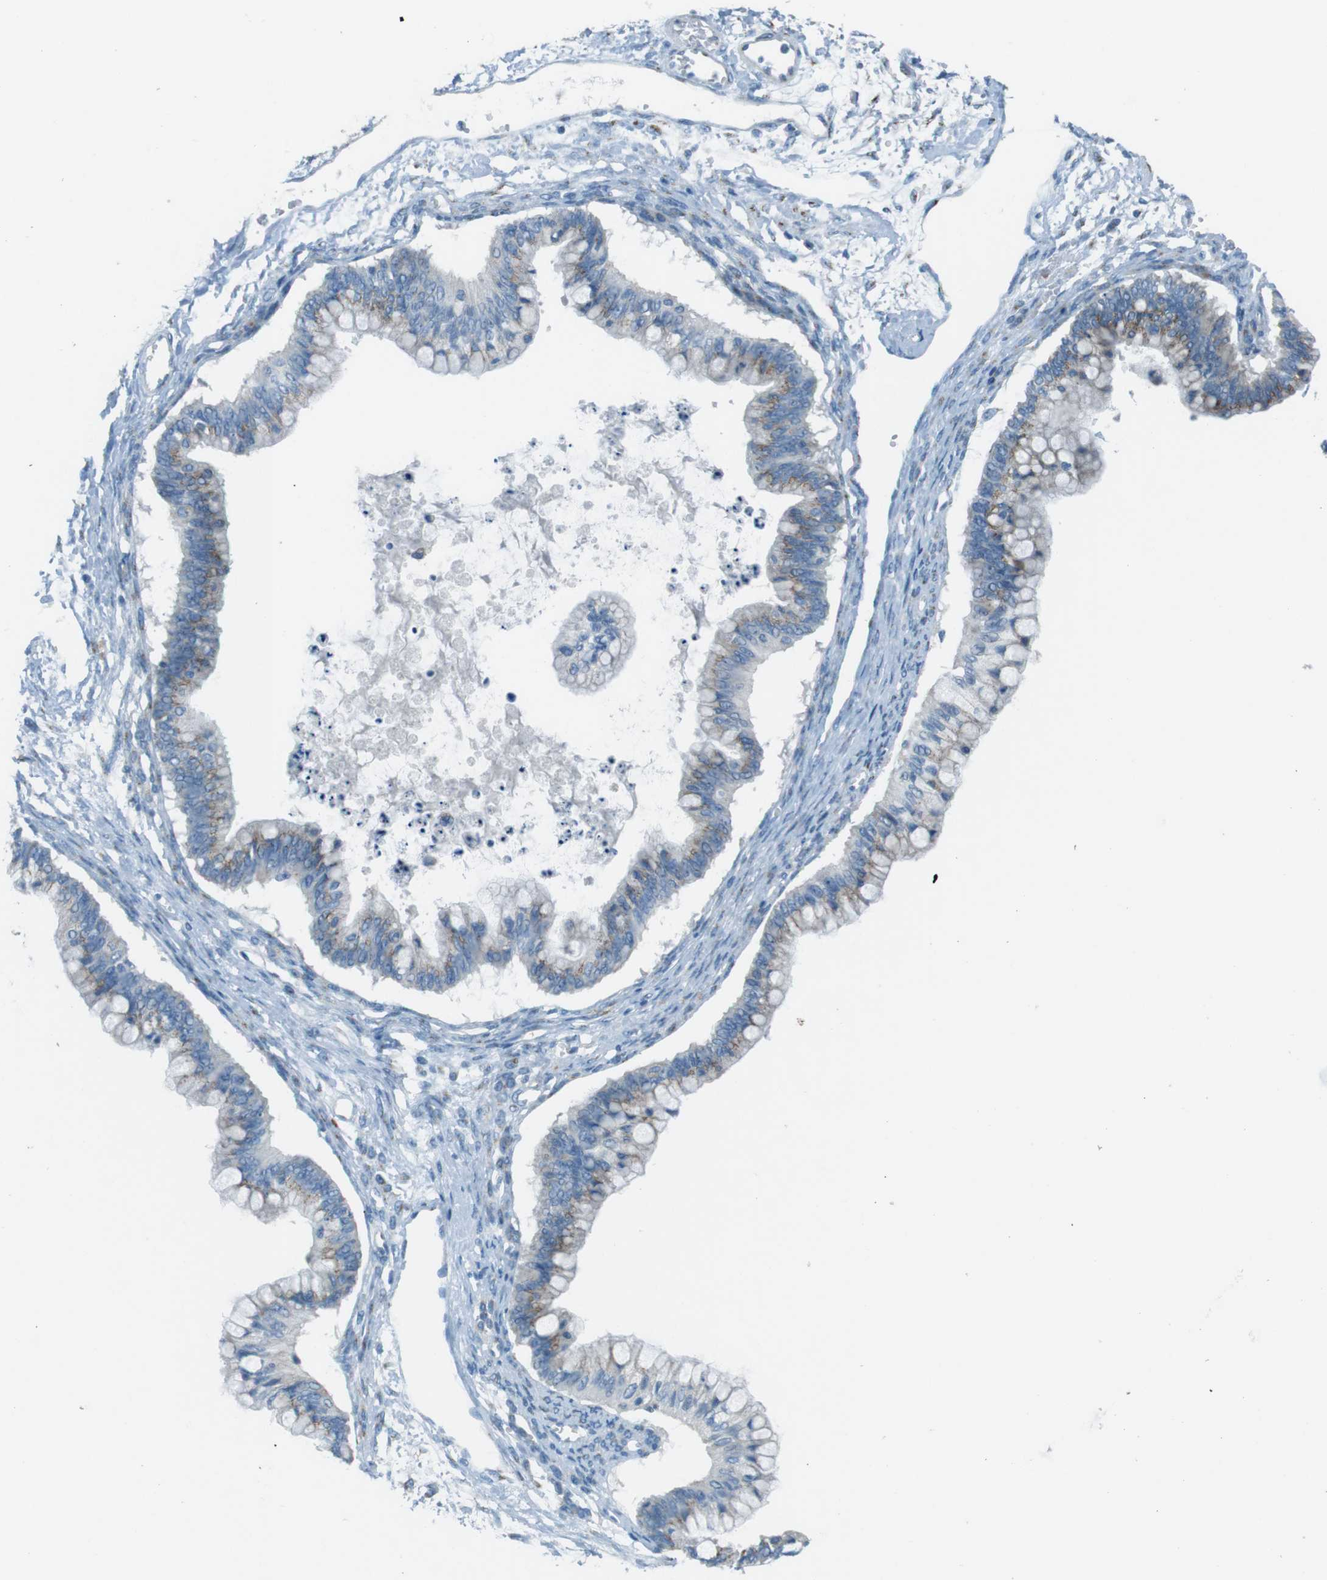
{"staining": {"intensity": "weak", "quantity": "<25%", "location": "cytoplasmic/membranous"}, "tissue": "ovarian cancer", "cell_type": "Tumor cells", "image_type": "cancer", "snomed": [{"axis": "morphology", "description": "Cystadenocarcinoma, mucinous, NOS"}, {"axis": "topography", "description": "Ovary"}], "caption": "Immunohistochemistry image of neoplastic tissue: mucinous cystadenocarcinoma (ovarian) stained with DAB (3,3'-diaminobenzidine) displays no significant protein positivity in tumor cells.", "gene": "TXNDC15", "patient": {"sex": "female", "age": 57}}